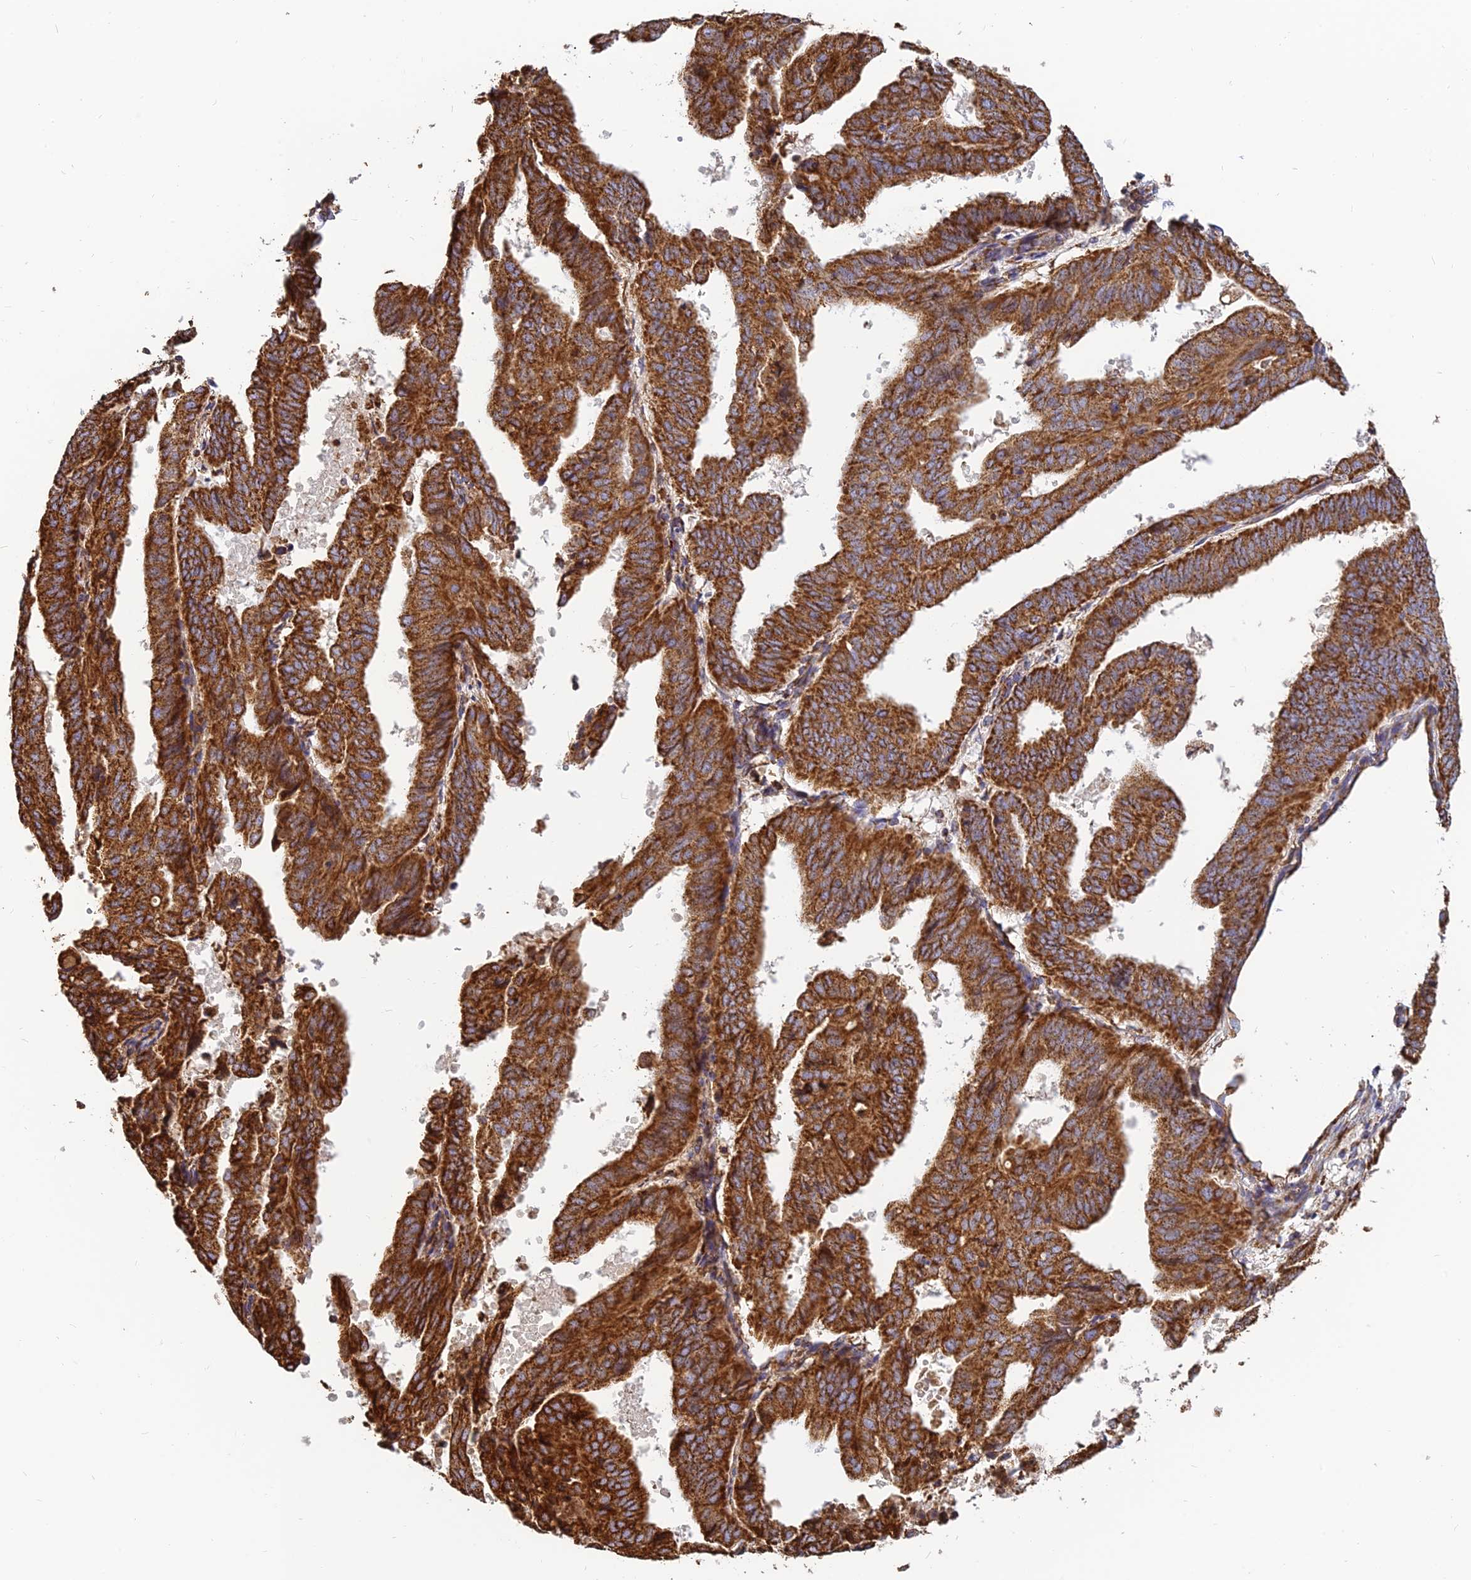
{"staining": {"intensity": "strong", "quantity": ">75%", "location": "cytoplasmic/membranous"}, "tissue": "endometrial cancer", "cell_type": "Tumor cells", "image_type": "cancer", "snomed": [{"axis": "morphology", "description": "Adenocarcinoma, NOS"}, {"axis": "topography", "description": "Uterus"}], "caption": "Immunohistochemistry (IHC) image of neoplastic tissue: endometrial cancer stained using immunohistochemistry (IHC) displays high levels of strong protein expression localized specifically in the cytoplasmic/membranous of tumor cells, appearing as a cytoplasmic/membranous brown color.", "gene": "THUMPD2", "patient": {"sex": "female", "age": 77}}